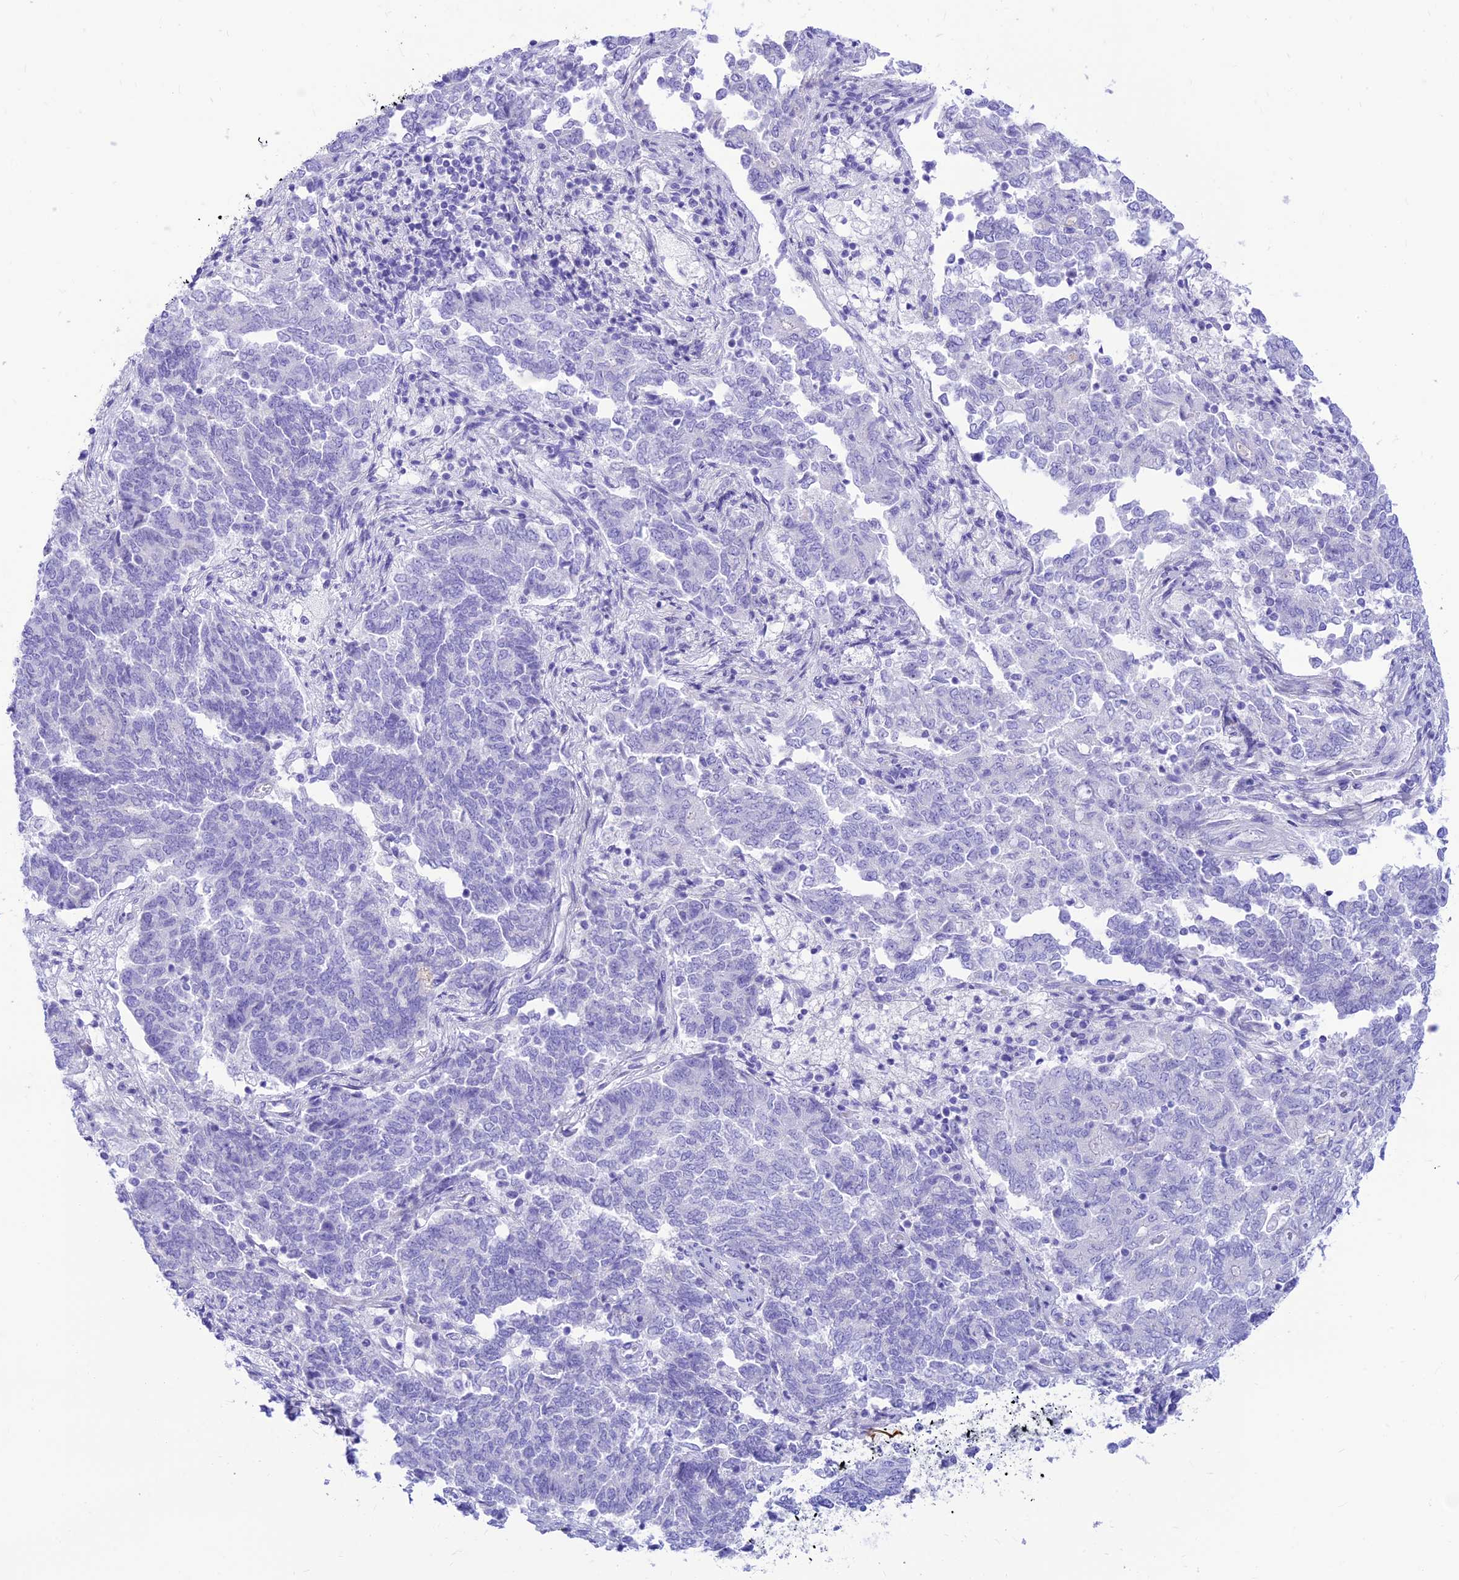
{"staining": {"intensity": "negative", "quantity": "none", "location": "none"}, "tissue": "endometrial cancer", "cell_type": "Tumor cells", "image_type": "cancer", "snomed": [{"axis": "morphology", "description": "Adenocarcinoma, NOS"}, {"axis": "topography", "description": "Endometrium"}], "caption": "Protein analysis of endometrial cancer (adenocarcinoma) reveals no significant staining in tumor cells.", "gene": "PRNP", "patient": {"sex": "female", "age": 80}}